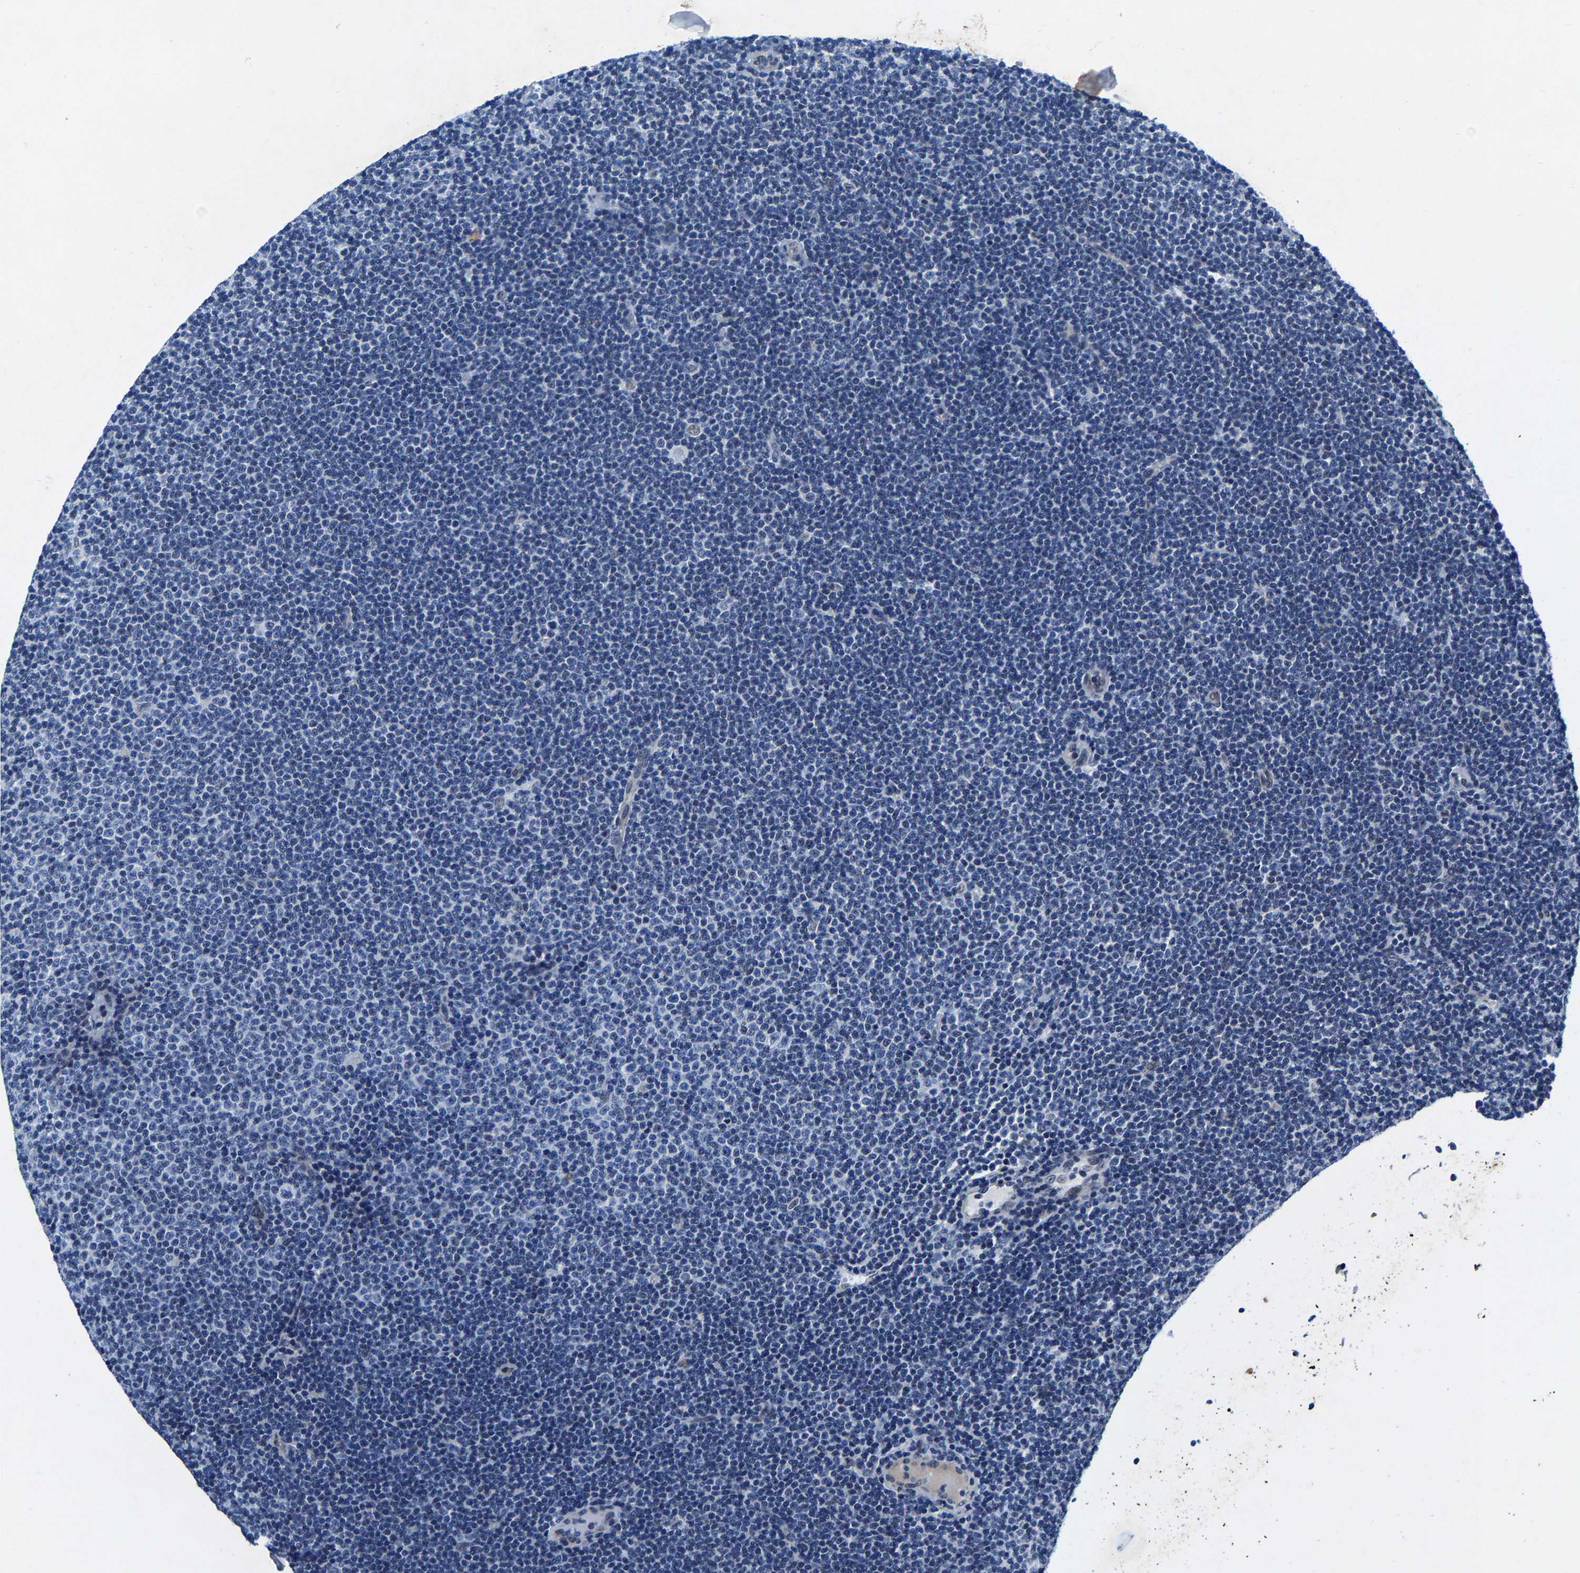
{"staining": {"intensity": "negative", "quantity": "none", "location": "none"}, "tissue": "lymphoma", "cell_type": "Tumor cells", "image_type": "cancer", "snomed": [{"axis": "morphology", "description": "Malignant lymphoma, non-Hodgkin's type, Low grade"}, {"axis": "topography", "description": "Lymph node"}], "caption": "An image of human lymphoma is negative for staining in tumor cells. (DAB immunohistochemistry (IHC) visualized using brightfield microscopy, high magnification).", "gene": "UBN2", "patient": {"sex": "female", "age": 53}}